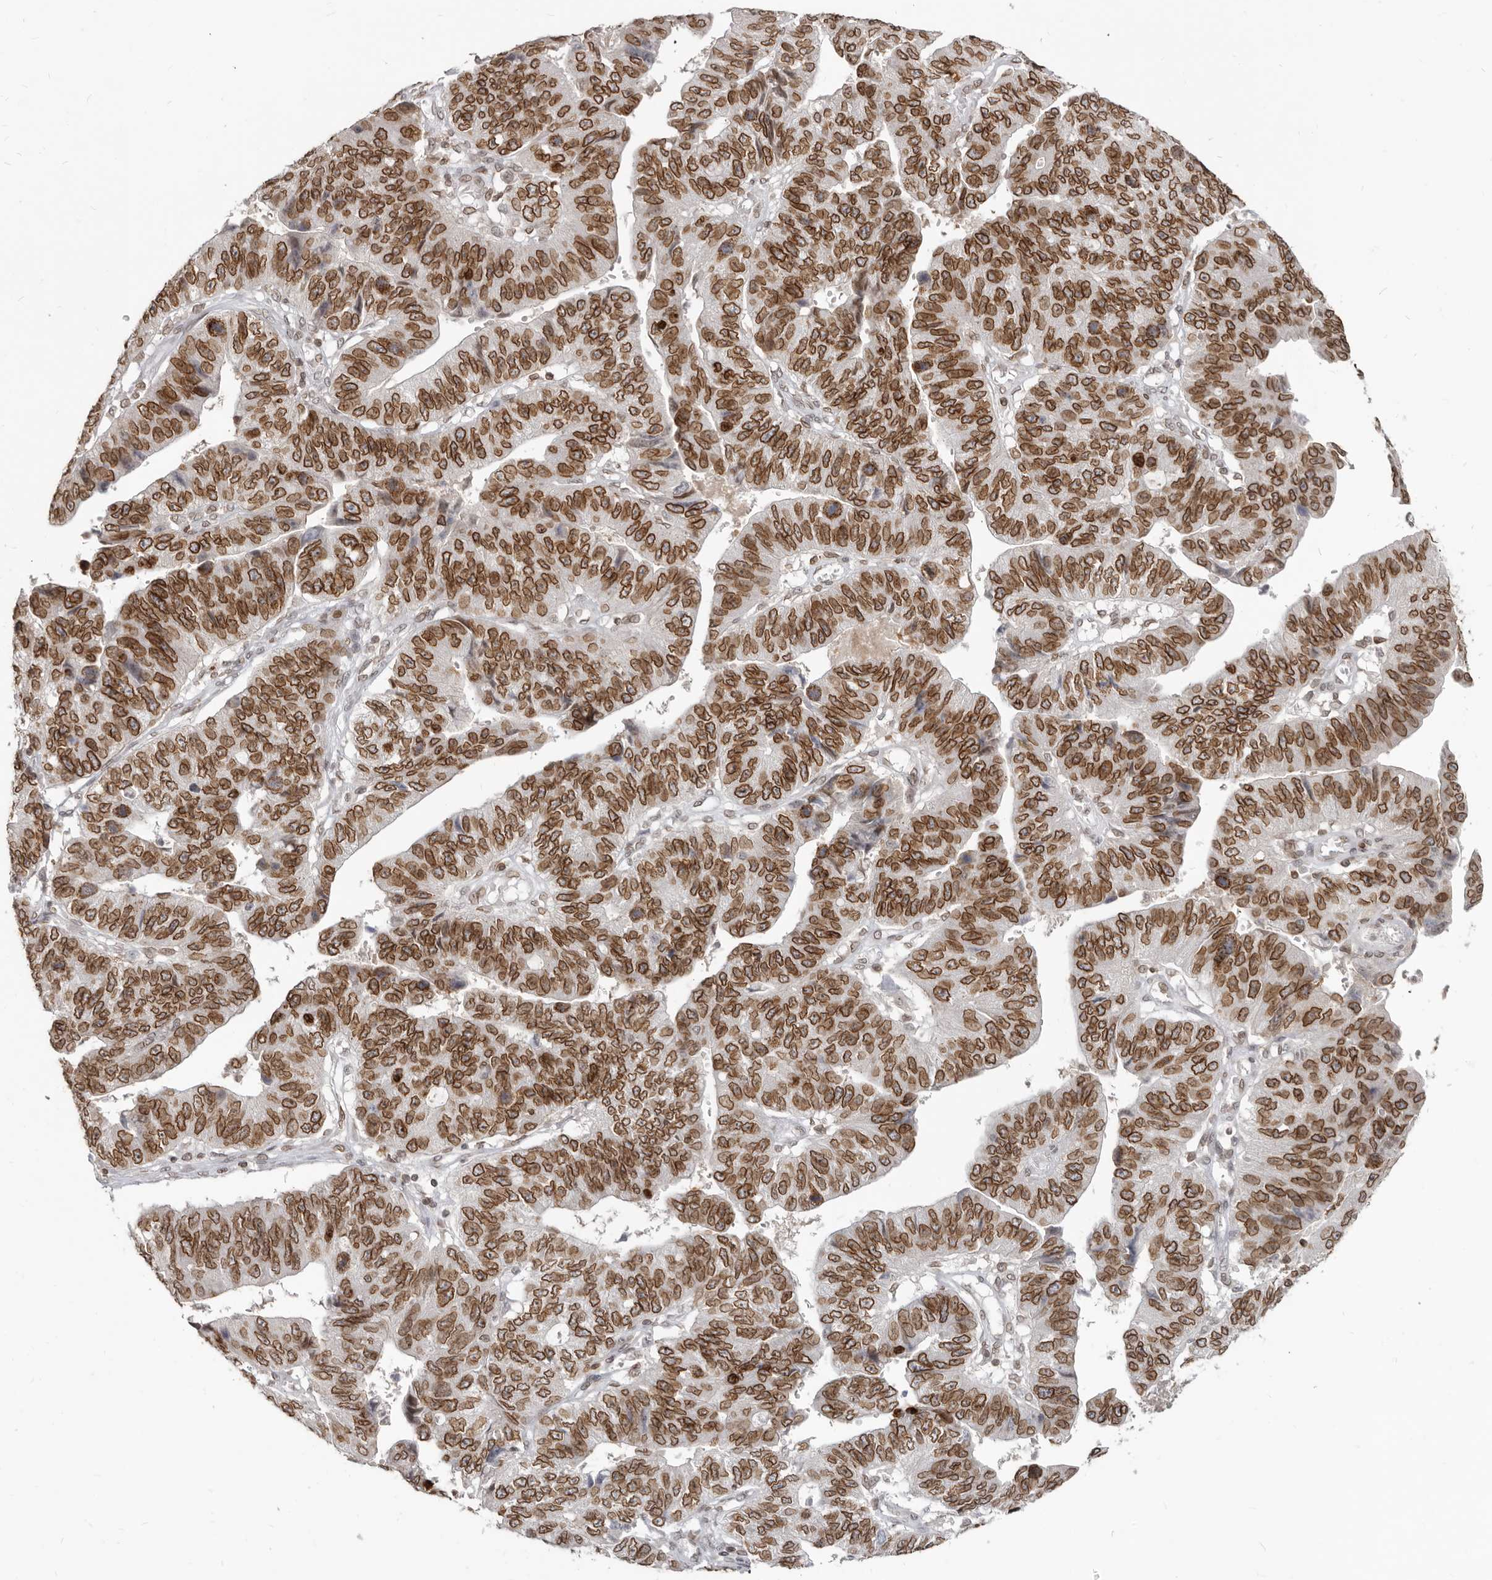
{"staining": {"intensity": "strong", "quantity": ">75%", "location": "cytoplasmic/membranous,nuclear"}, "tissue": "stomach cancer", "cell_type": "Tumor cells", "image_type": "cancer", "snomed": [{"axis": "morphology", "description": "Adenocarcinoma, NOS"}, {"axis": "topography", "description": "Stomach"}], "caption": "This is an image of immunohistochemistry staining of adenocarcinoma (stomach), which shows strong expression in the cytoplasmic/membranous and nuclear of tumor cells.", "gene": "NUP153", "patient": {"sex": "male", "age": 59}}